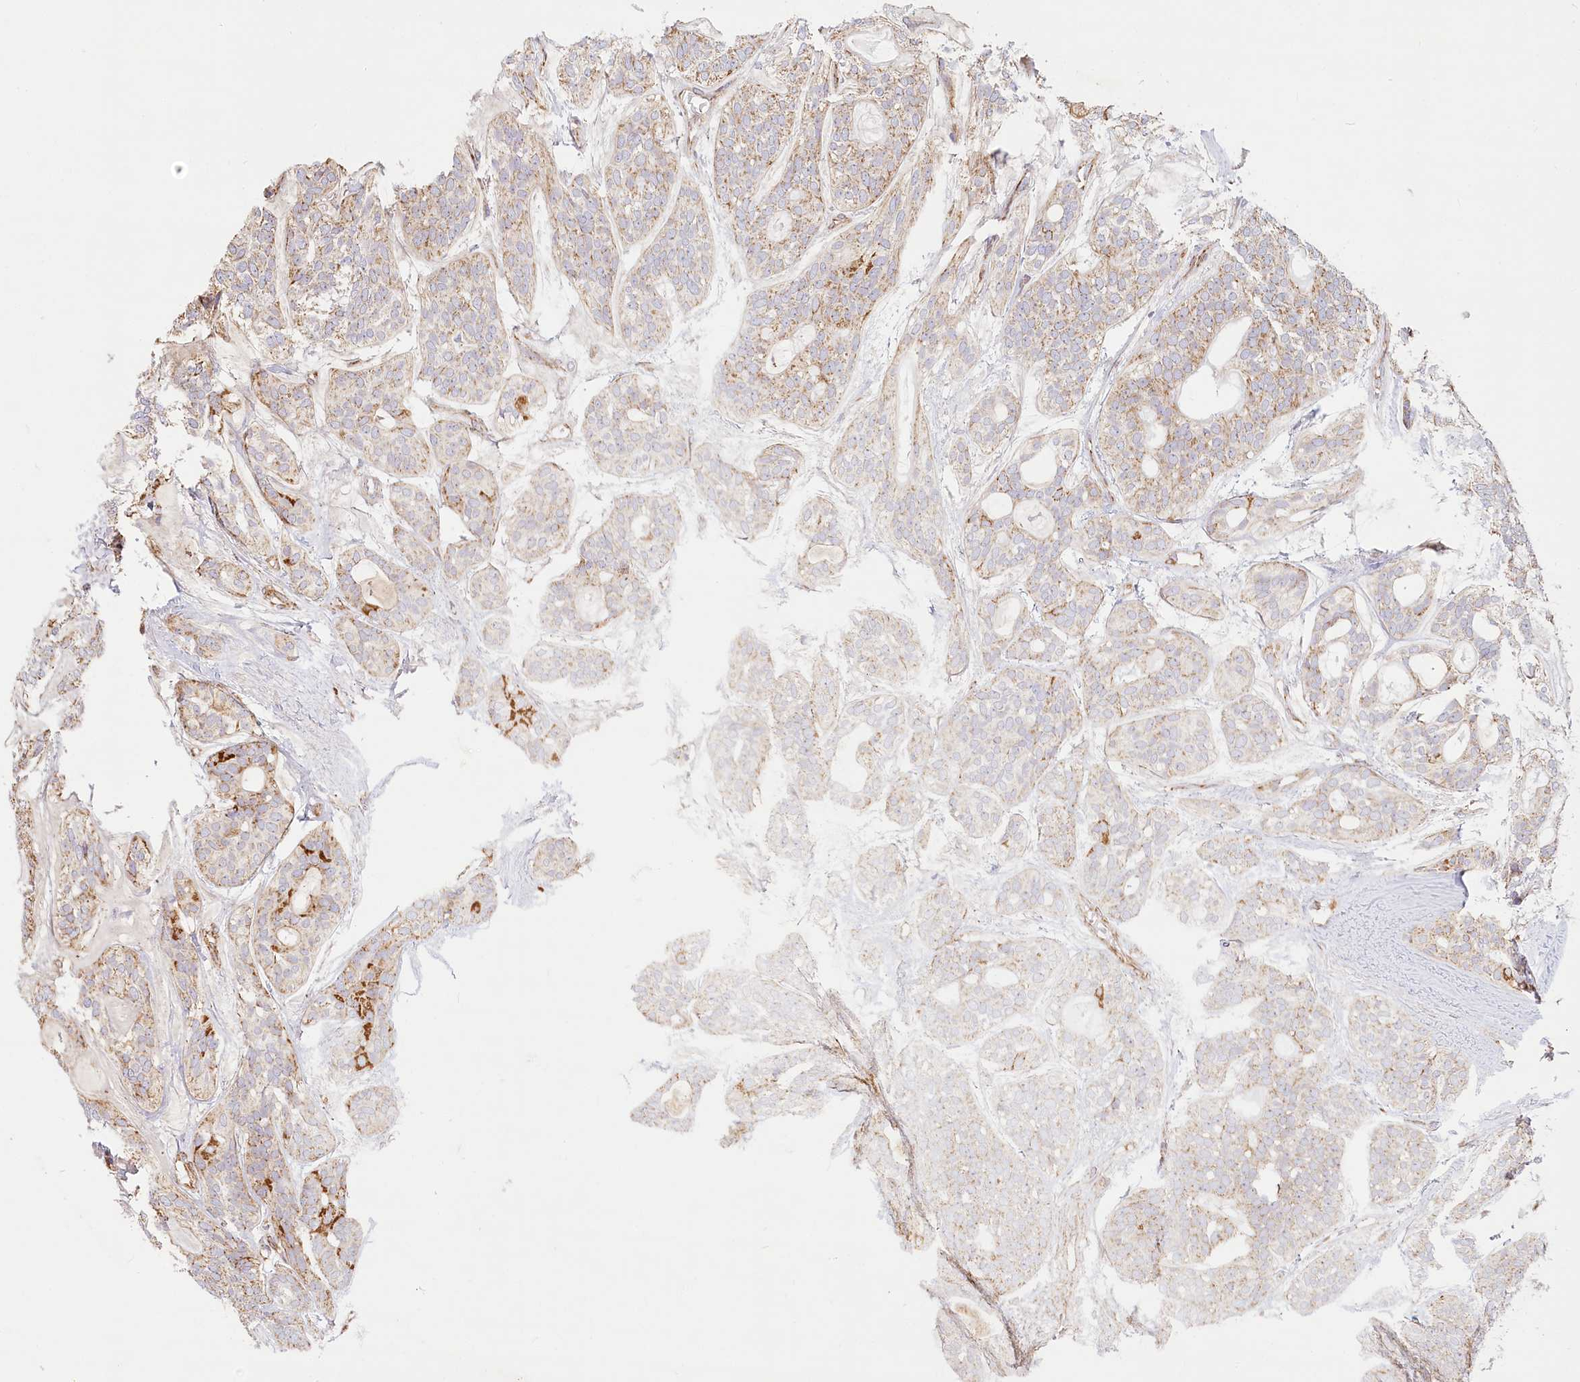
{"staining": {"intensity": "moderate", "quantity": "25%-75%", "location": "cytoplasmic/membranous"}, "tissue": "head and neck cancer", "cell_type": "Tumor cells", "image_type": "cancer", "snomed": [{"axis": "morphology", "description": "Adenocarcinoma, NOS"}, {"axis": "topography", "description": "Head-Neck"}], "caption": "A brown stain highlights moderate cytoplasmic/membranous staining of a protein in head and neck cancer (adenocarcinoma) tumor cells.", "gene": "UMPS", "patient": {"sex": "male", "age": 66}}